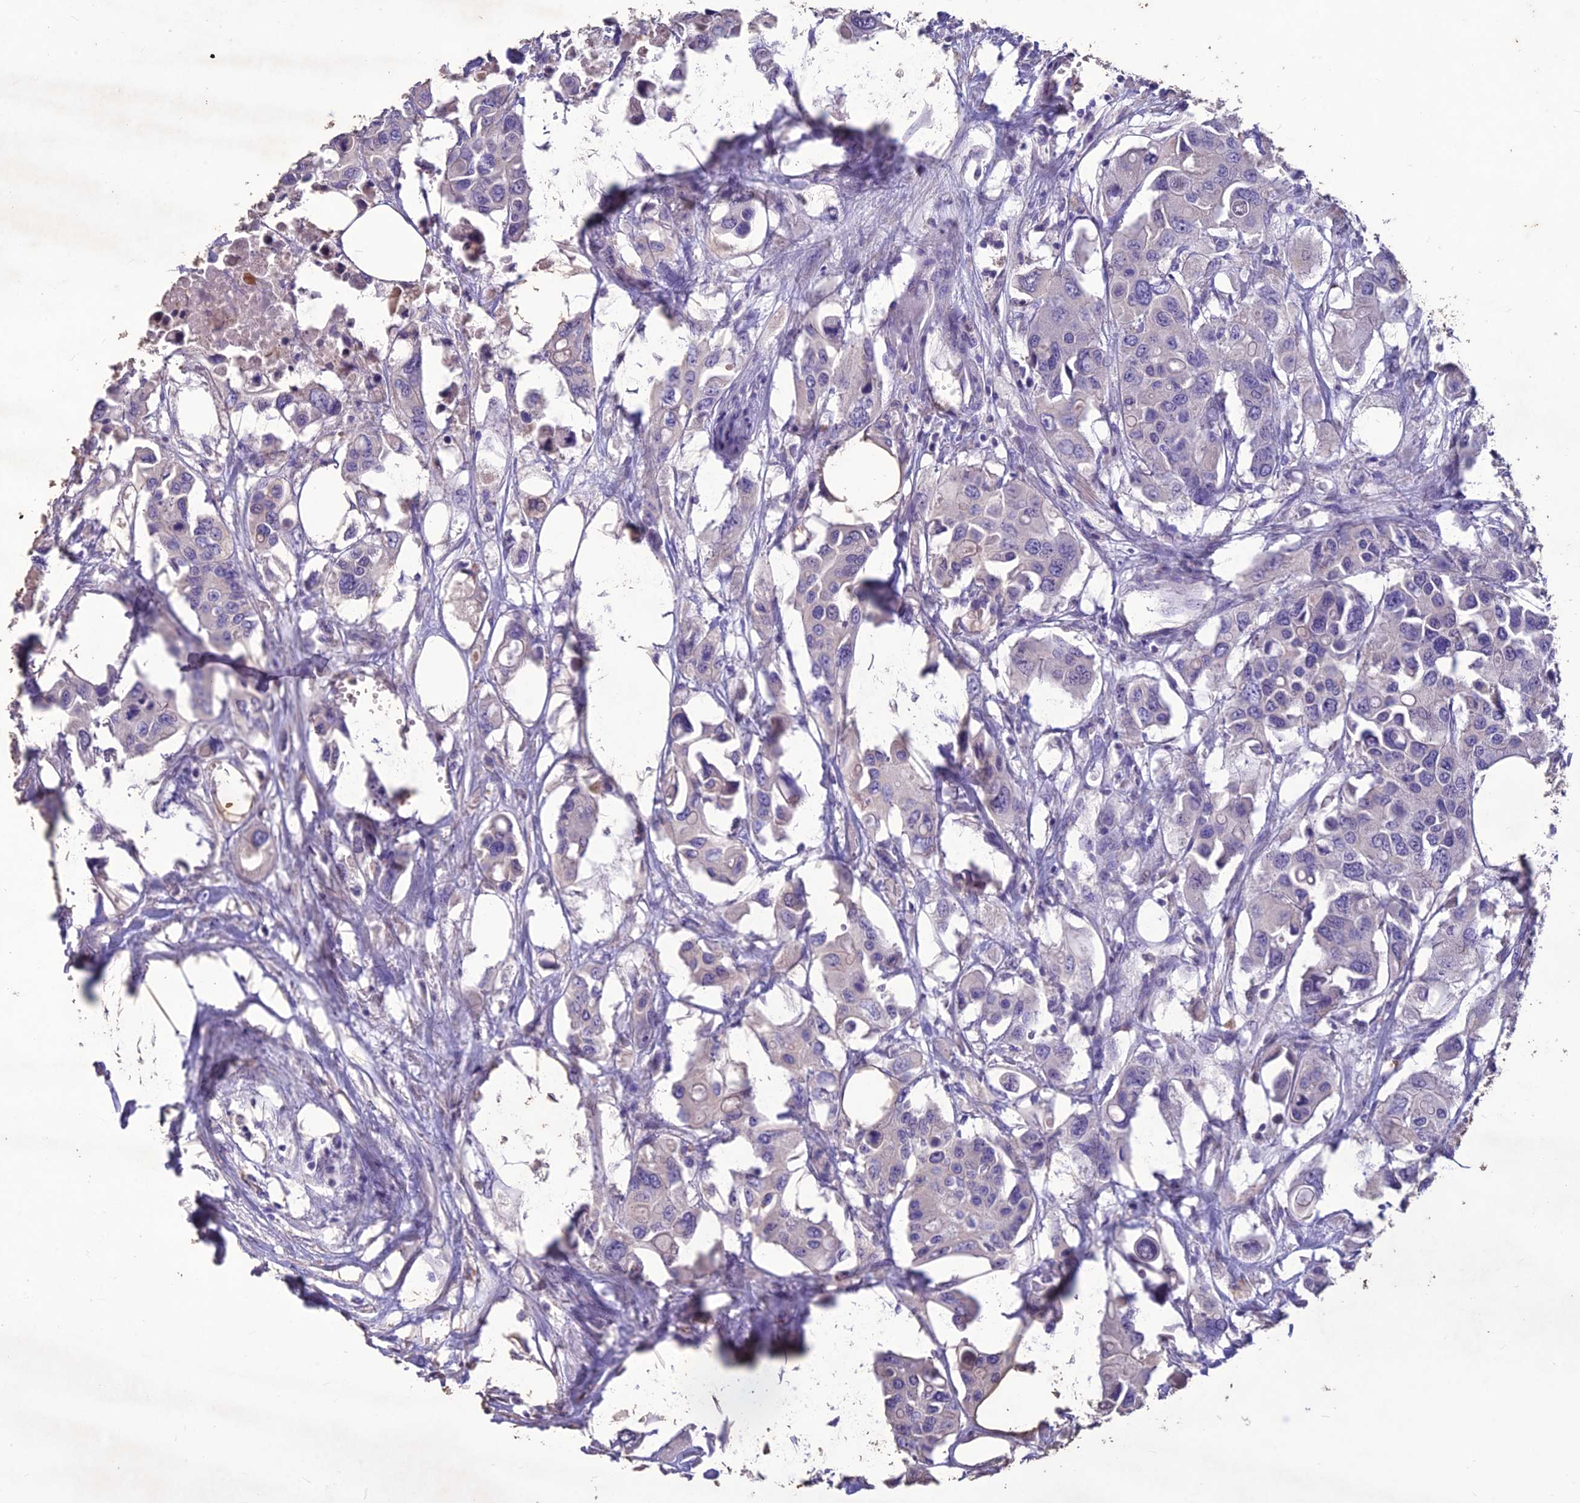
{"staining": {"intensity": "negative", "quantity": "none", "location": "none"}, "tissue": "colorectal cancer", "cell_type": "Tumor cells", "image_type": "cancer", "snomed": [{"axis": "morphology", "description": "Adenocarcinoma, NOS"}, {"axis": "topography", "description": "Colon"}], "caption": "Colorectal cancer (adenocarcinoma) was stained to show a protein in brown. There is no significant staining in tumor cells. (DAB immunohistochemistry, high magnification).", "gene": "IFT172", "patient": {"sex": "male", "age": 77}}